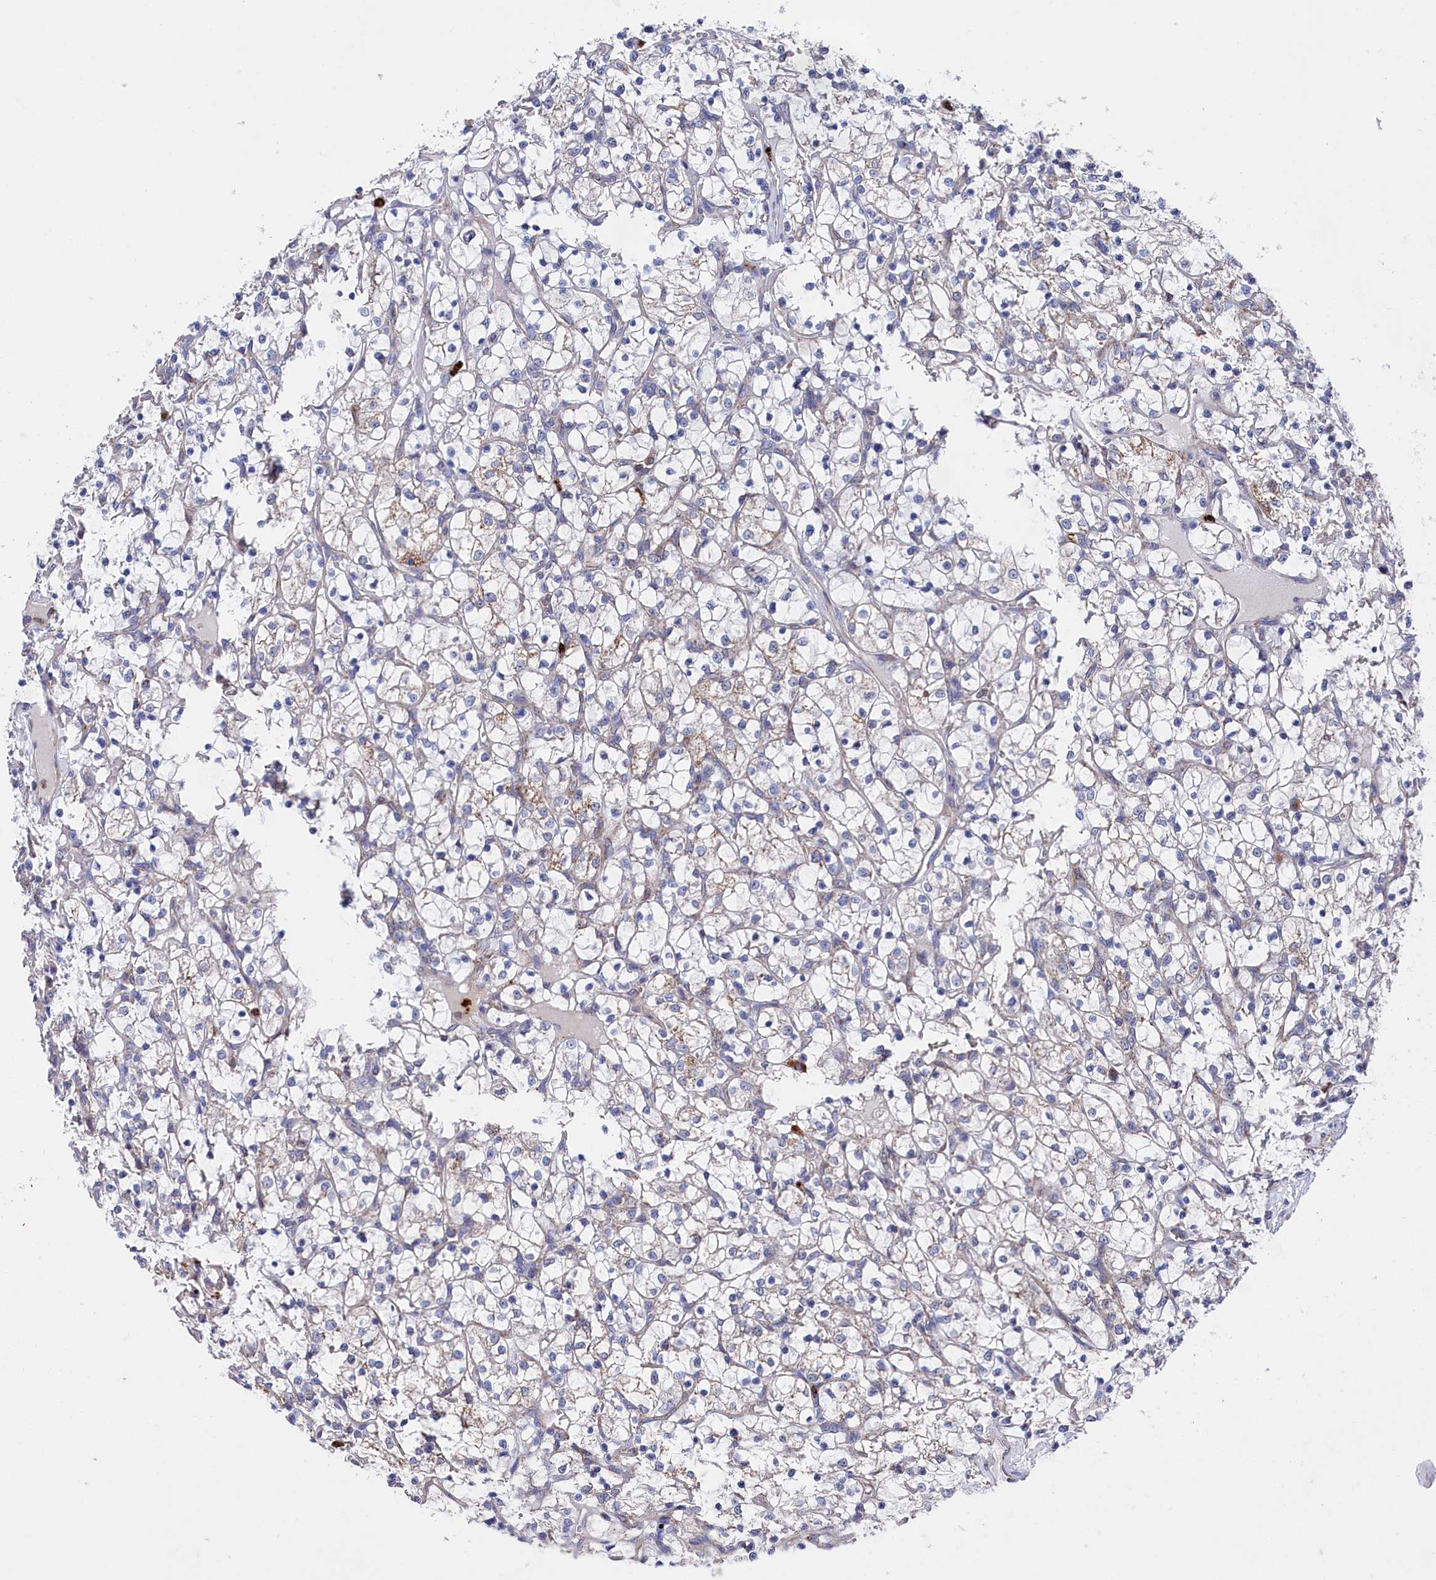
{"staining": {"intensity": "weak", "quantity": "<25%", "location": "cytoplasmic/membranous"}, "tissue": "renal cancer", "cell_type": "Tumor cells", "image_type": "cancer", "snomed": [{"axis": "morphology", "description": "Adenocarcinoma, NOS"}, {"axis": "topography", "description": "Kidney"}], "caption": "This is an IHC histopathology image of human renal cancer (adenocarcinoma). There is no expression in tumor cells.", "gene": "CHCHD1", "patient": {"sex": "female", "age": 69}}